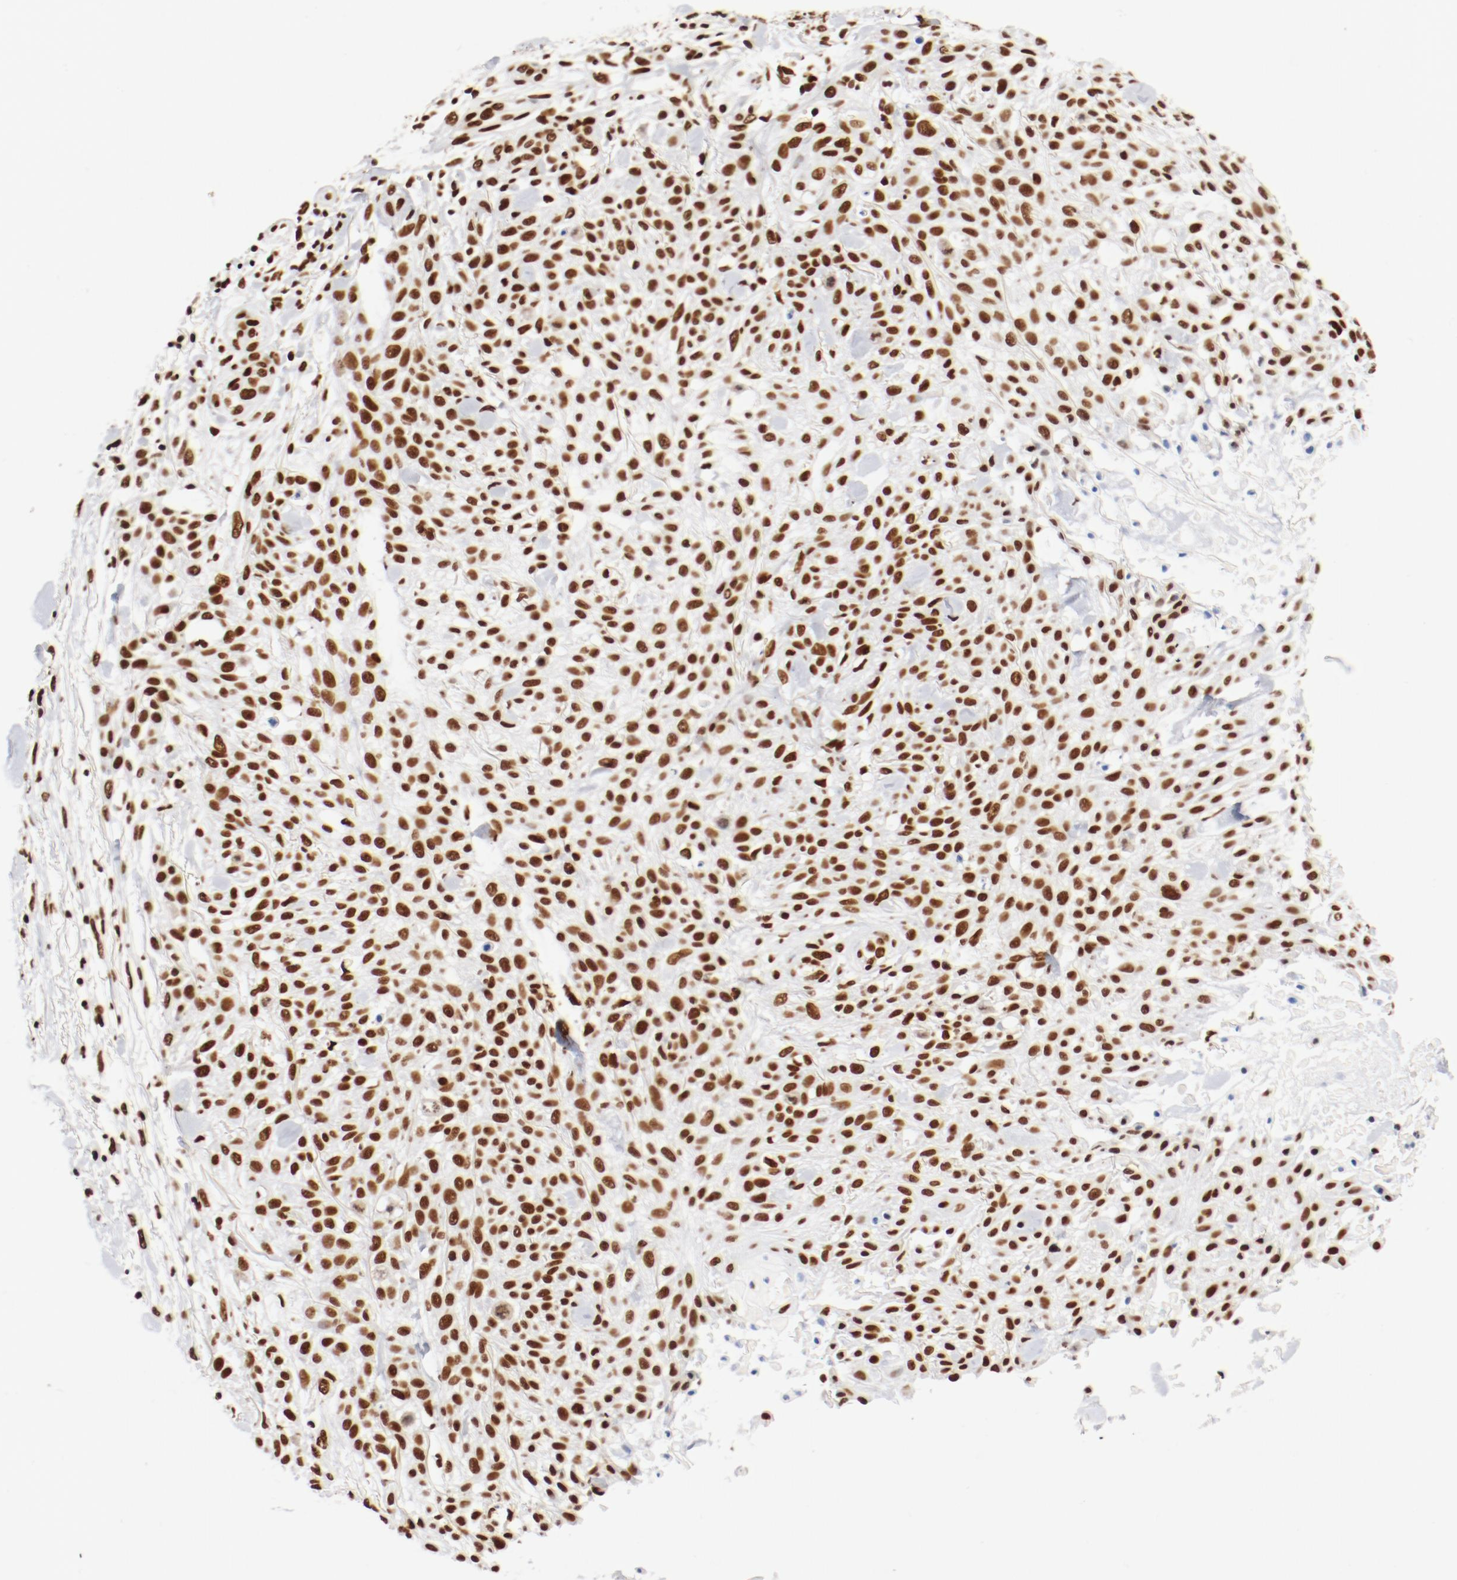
{"staining": {"intensity": "strong", "quantity": ">75%", "location": "nuclear"}, "tissue": "skin cancer", "cell_type": "Tumor cells", "image_type": "cancer", "snomed": [{"axis": "morphology", "description": "Squamous cell carcinoma, NOS"}, {"axis": "topography", "description": "Skin"}], "caption": "Immunohistochemical staining of skin cancer shows high levels of strong nuclear protein staining in about >75% of tumor cells. Nuclei are stained in blue.", "gene": "CTBP1", "patient": {"sex": "female", "age": 42}}